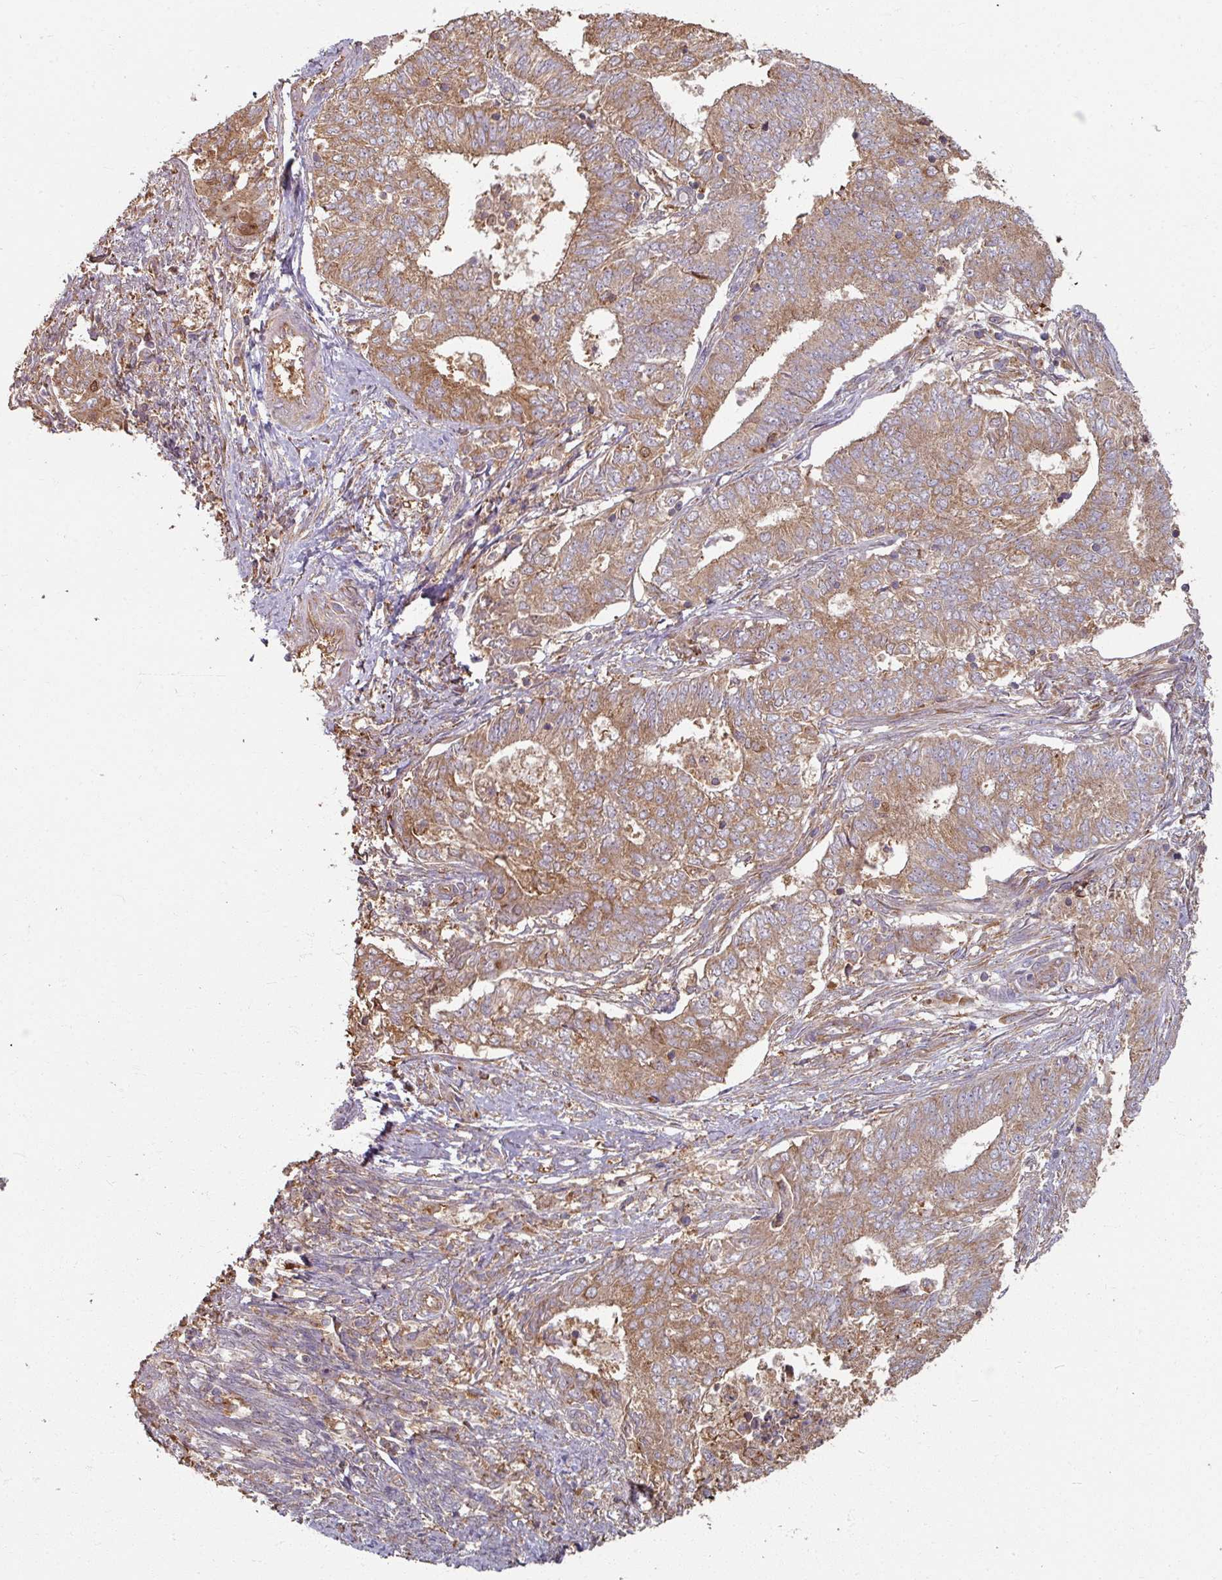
{"staining": {"intensity": "moderate", "quantity": ">75%", "location": "cytoplasmic/membranous"}, "tissue": "endometrial cancer", "cell_type": "Tumor cells", "image_type": "cancer", "snomed": [{"axis": "morphology", "description": "Adenocarcinoma, NOS"}, {"axis": "topography", "description": "Endometrium"}], "caption": "Protein expression analysis of endometrial adenocarcinoma demonstrates moderate cytoplasmic/membranous positivity in about >75% of tumor cells.", "gene": "CCDC68", "patient": {"sex": "female", "age": 62}}